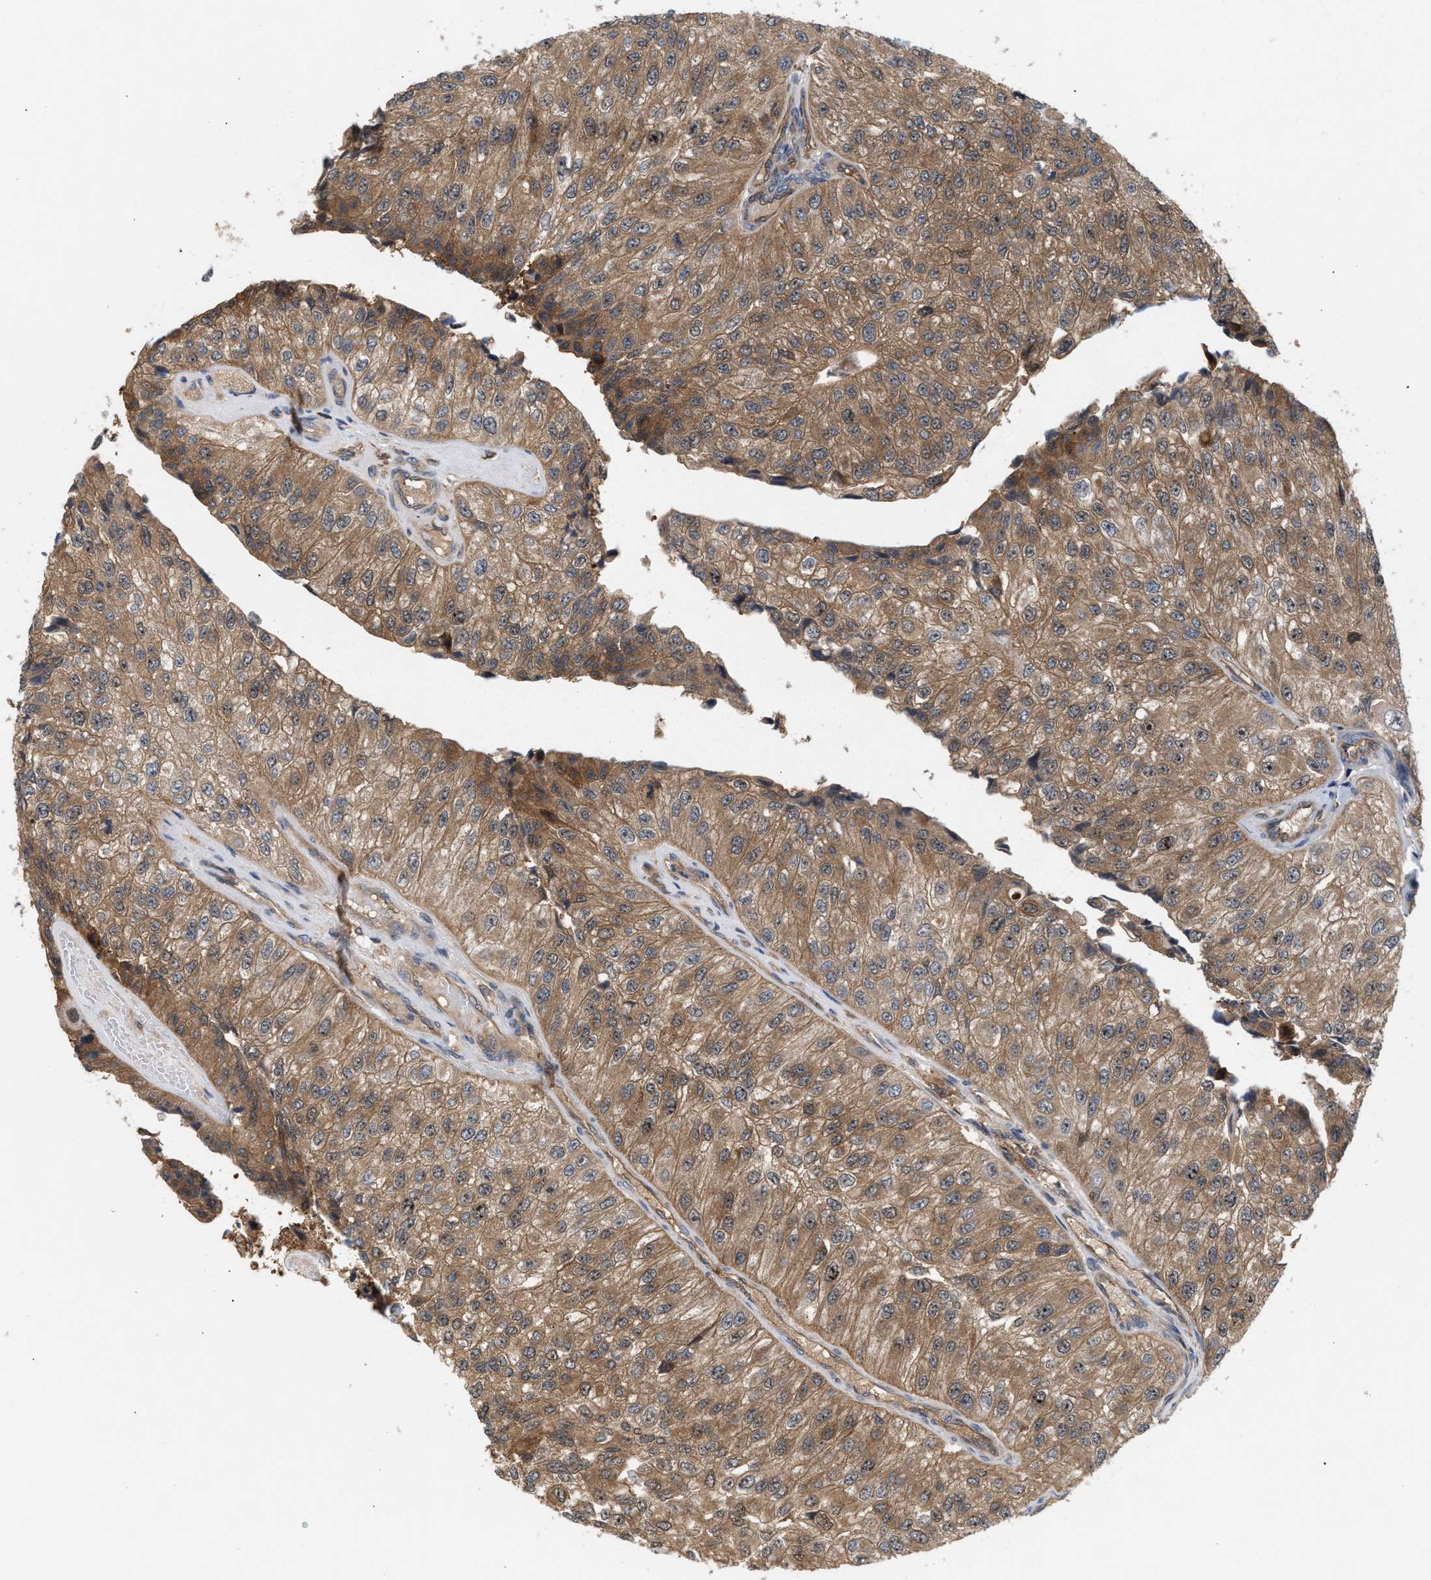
{"staining": {"intensity": "moderate", "quantity": ">75%", "location": "cytoplasmic/membranous"}, "tissue": "urothelial cancer", "cell_type": "Tumor cells", "image_type": "cancer", "snomed": [{"axis": "morphology", "description": "Urothelial carcinoma, High grade"}, {"axis": "topography", "description": "Kidney"}, {"axis": "topography", "description": "Urinary bladder"}], "caption": "Immunohistochemistry (DAB (3,3'-diaminobenzidine)) staining of urothelial cancer shows moderate cytoplasmic/membranous protein positivity in about >75% of tumor cells. The protein of interest is shown in brown color, while the nuclei are stained blue.", "gene": "GLOD4", "patient": {"sex": "male", "age": 77}}